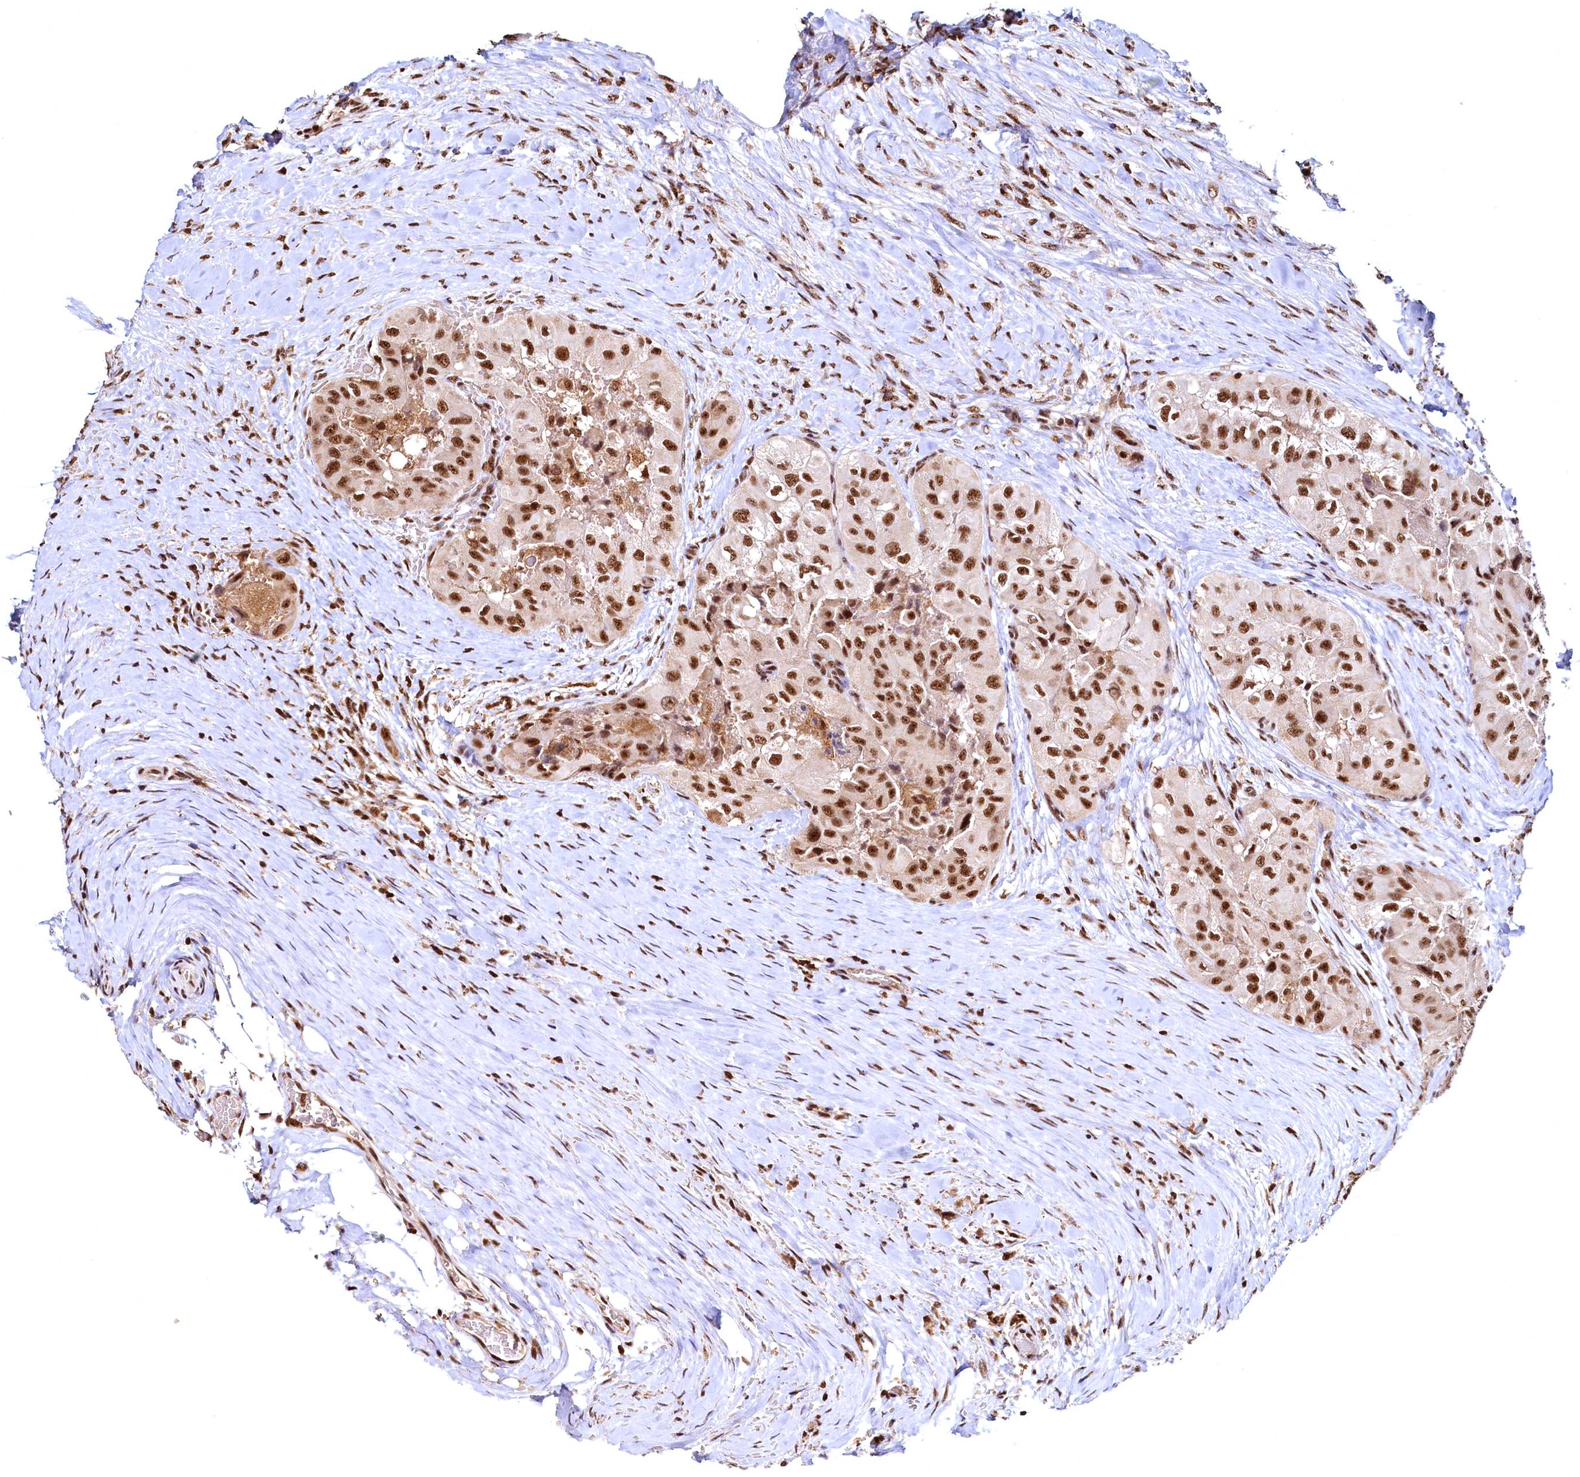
{"staining": {"intensity": "strong", "quantity": ">75%", "location": "nuclear"}, "tissue": "thyroid cancer", "cell_type": "Tumor cells", "image_type": "cancer", "snomed": [{"axis": "morphology", "description": "Papillary adenocarcinoma, NOS"}, {"axis": "topography", "description": "Thyroid gland"}], "caption": "A high-resolution photomicrograph shows IHC staining of thyroid cancer, which displays strong nuclear staining in about >75% of tumor cells. (brown staining indicates protein expression, while blue staining denotes nuclei).", "gene": "RSRC2", "patient": {"sex": "female", "age": 59}}